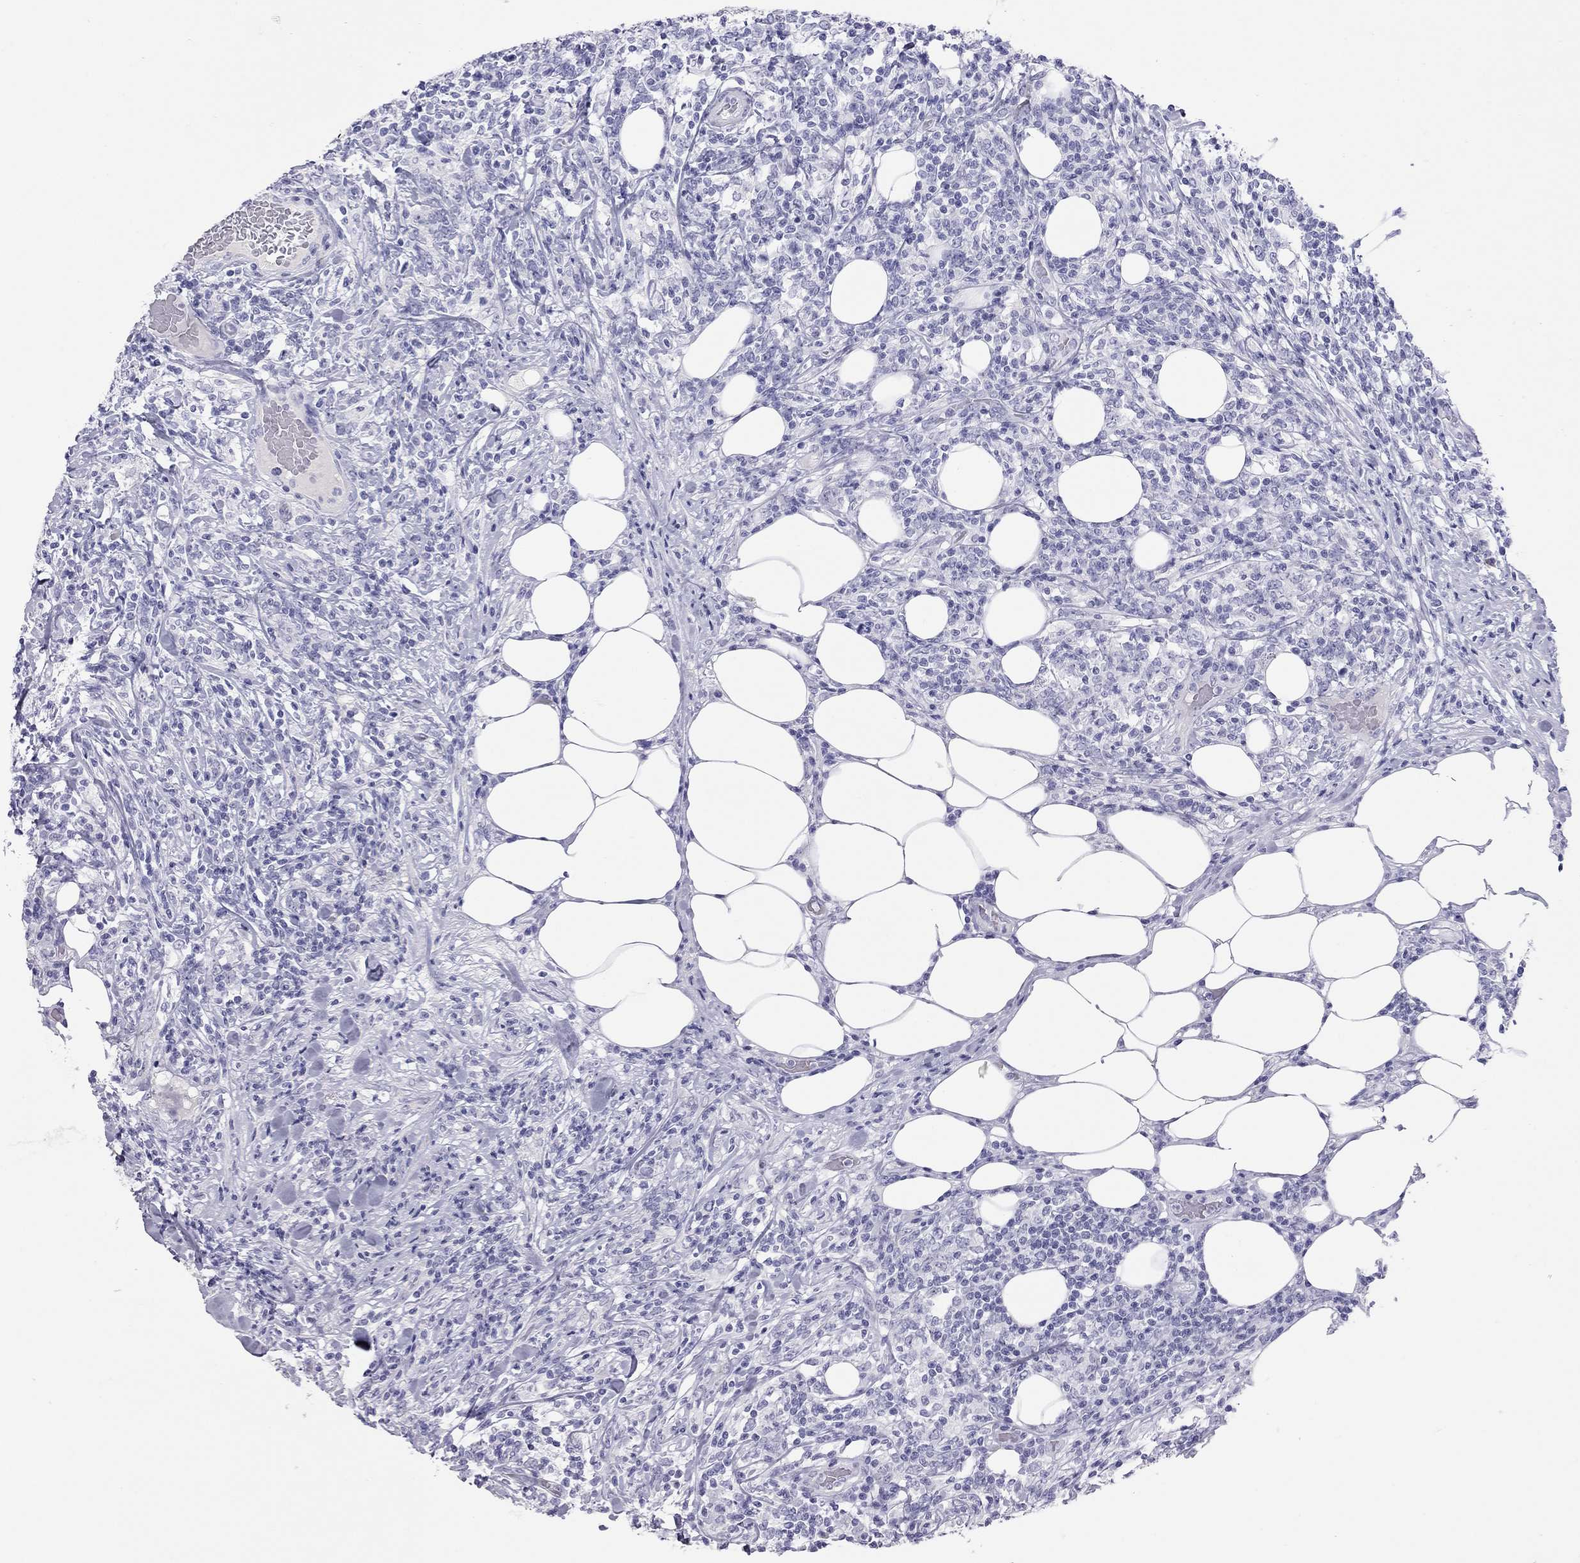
{"staining": {"intensity": "negative", "quantity": "none", "location": "none"}, "tissue": "lymphoma", "cell_type": "Tumor cells", "image_type": "cancer", "snomed": [{"axis": "morphology", "description": "Malignant lymphoma, non-Hodgkin's type, High grade"}, {"axis": "topography", "description": "Lymph node"}], "caption": "Image shows no significant protein positivity in tumor cells of lymphoma. (DAB (3,3'-diaminobenzidine) immunohistochemistry visualized using brightfield microscopy, high magnification).", "gene": "STAG3", "patient": {"sex": "female", "age": 84}}